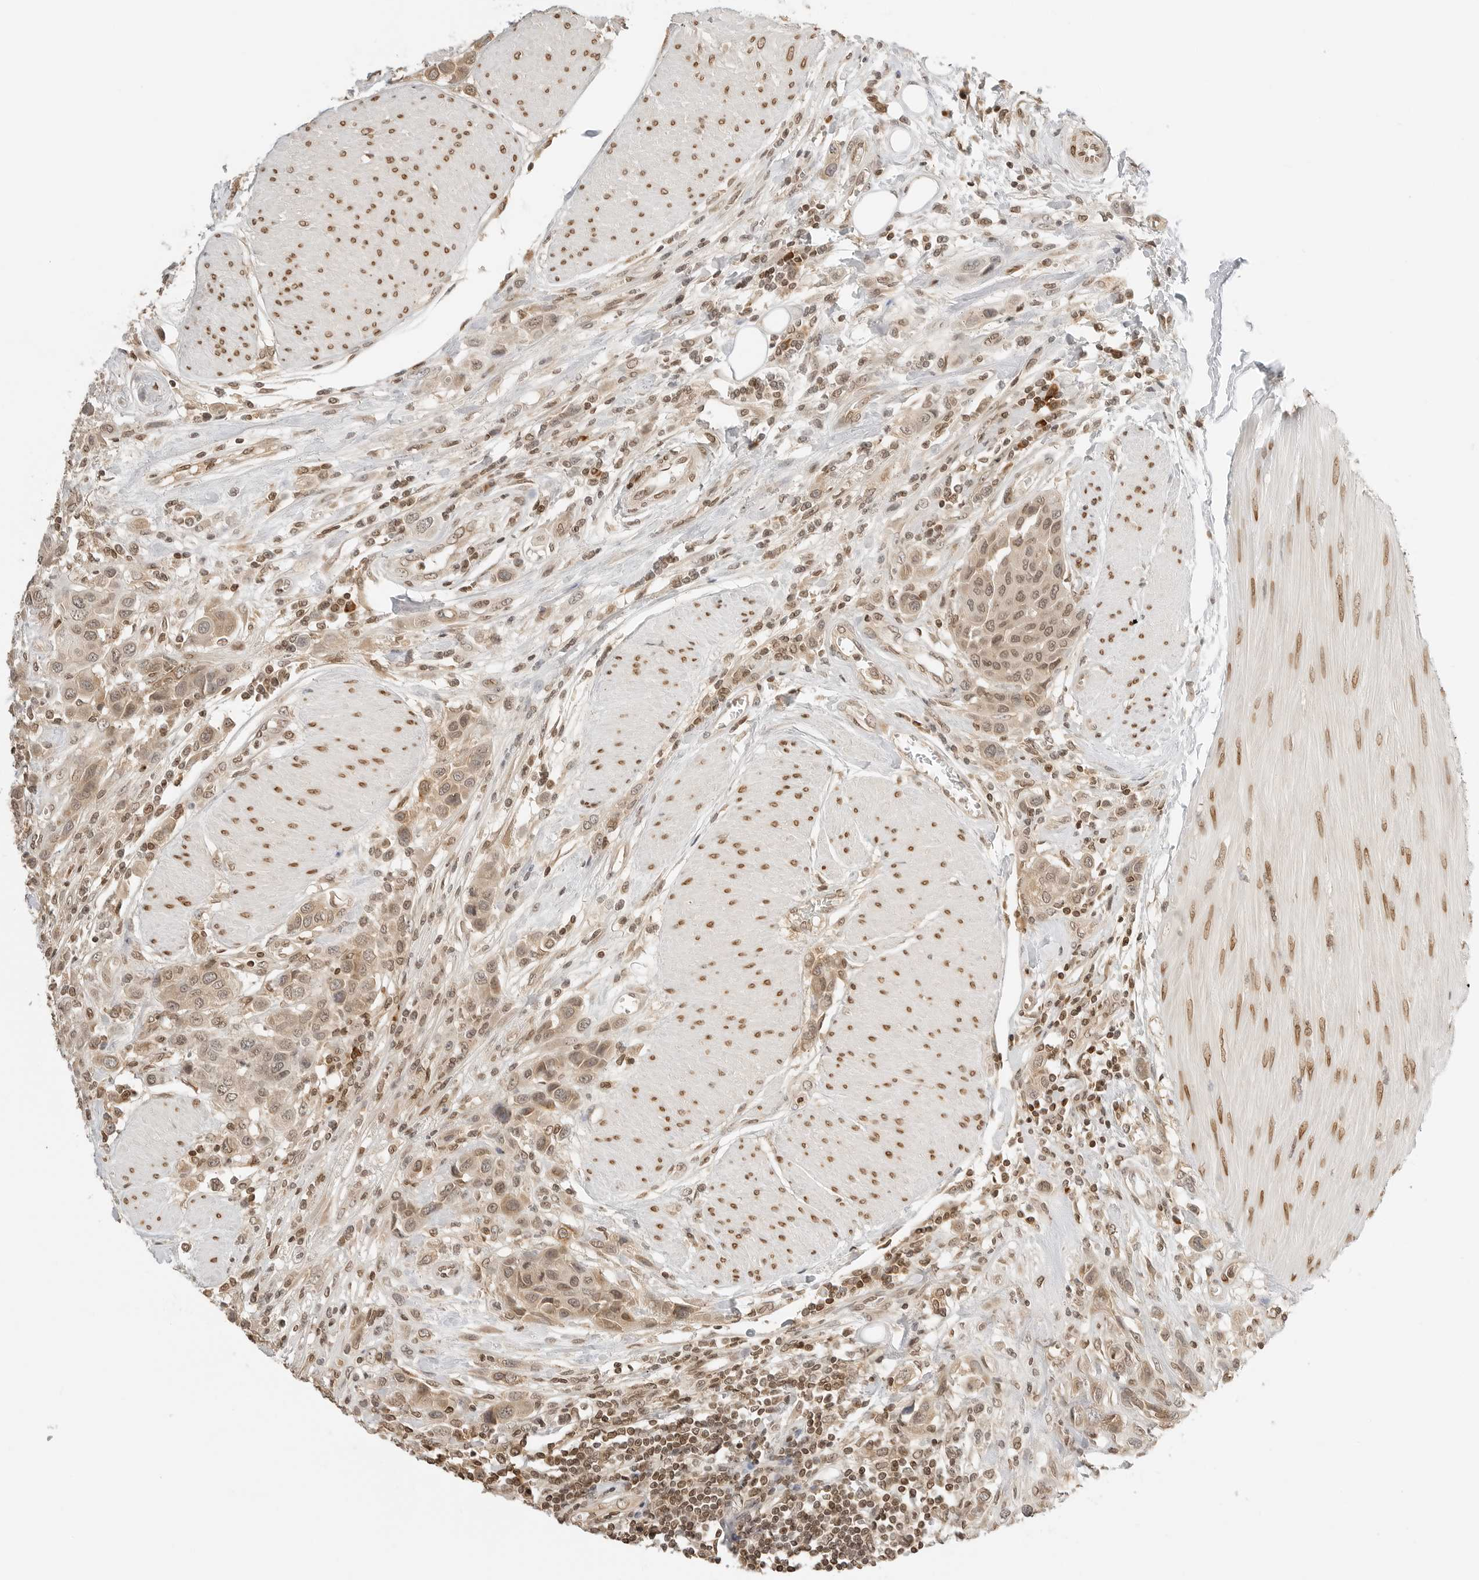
{"staining": {"intensity": "moderate", "quantity": ">75%", "location": "cytoplasmic/membranous,nuclear"}, "tissue": "urothelial cancer", "cell_type": "Tumor cells", "image_type": "cancer", "snomed": [{"axis": "morphology", "description": "Urothelial carcinoma, High grade"}, {"axis": "topography", "description": "Urinary bladder"}], "caption": "A micrograph of human urothelial cancer stained for a protein displays moderate cytoplasmic/membranous and nuclear brown staining in tumor cells.", "gene": "POLH", "patient": {"sex": "male", "age": 50}}